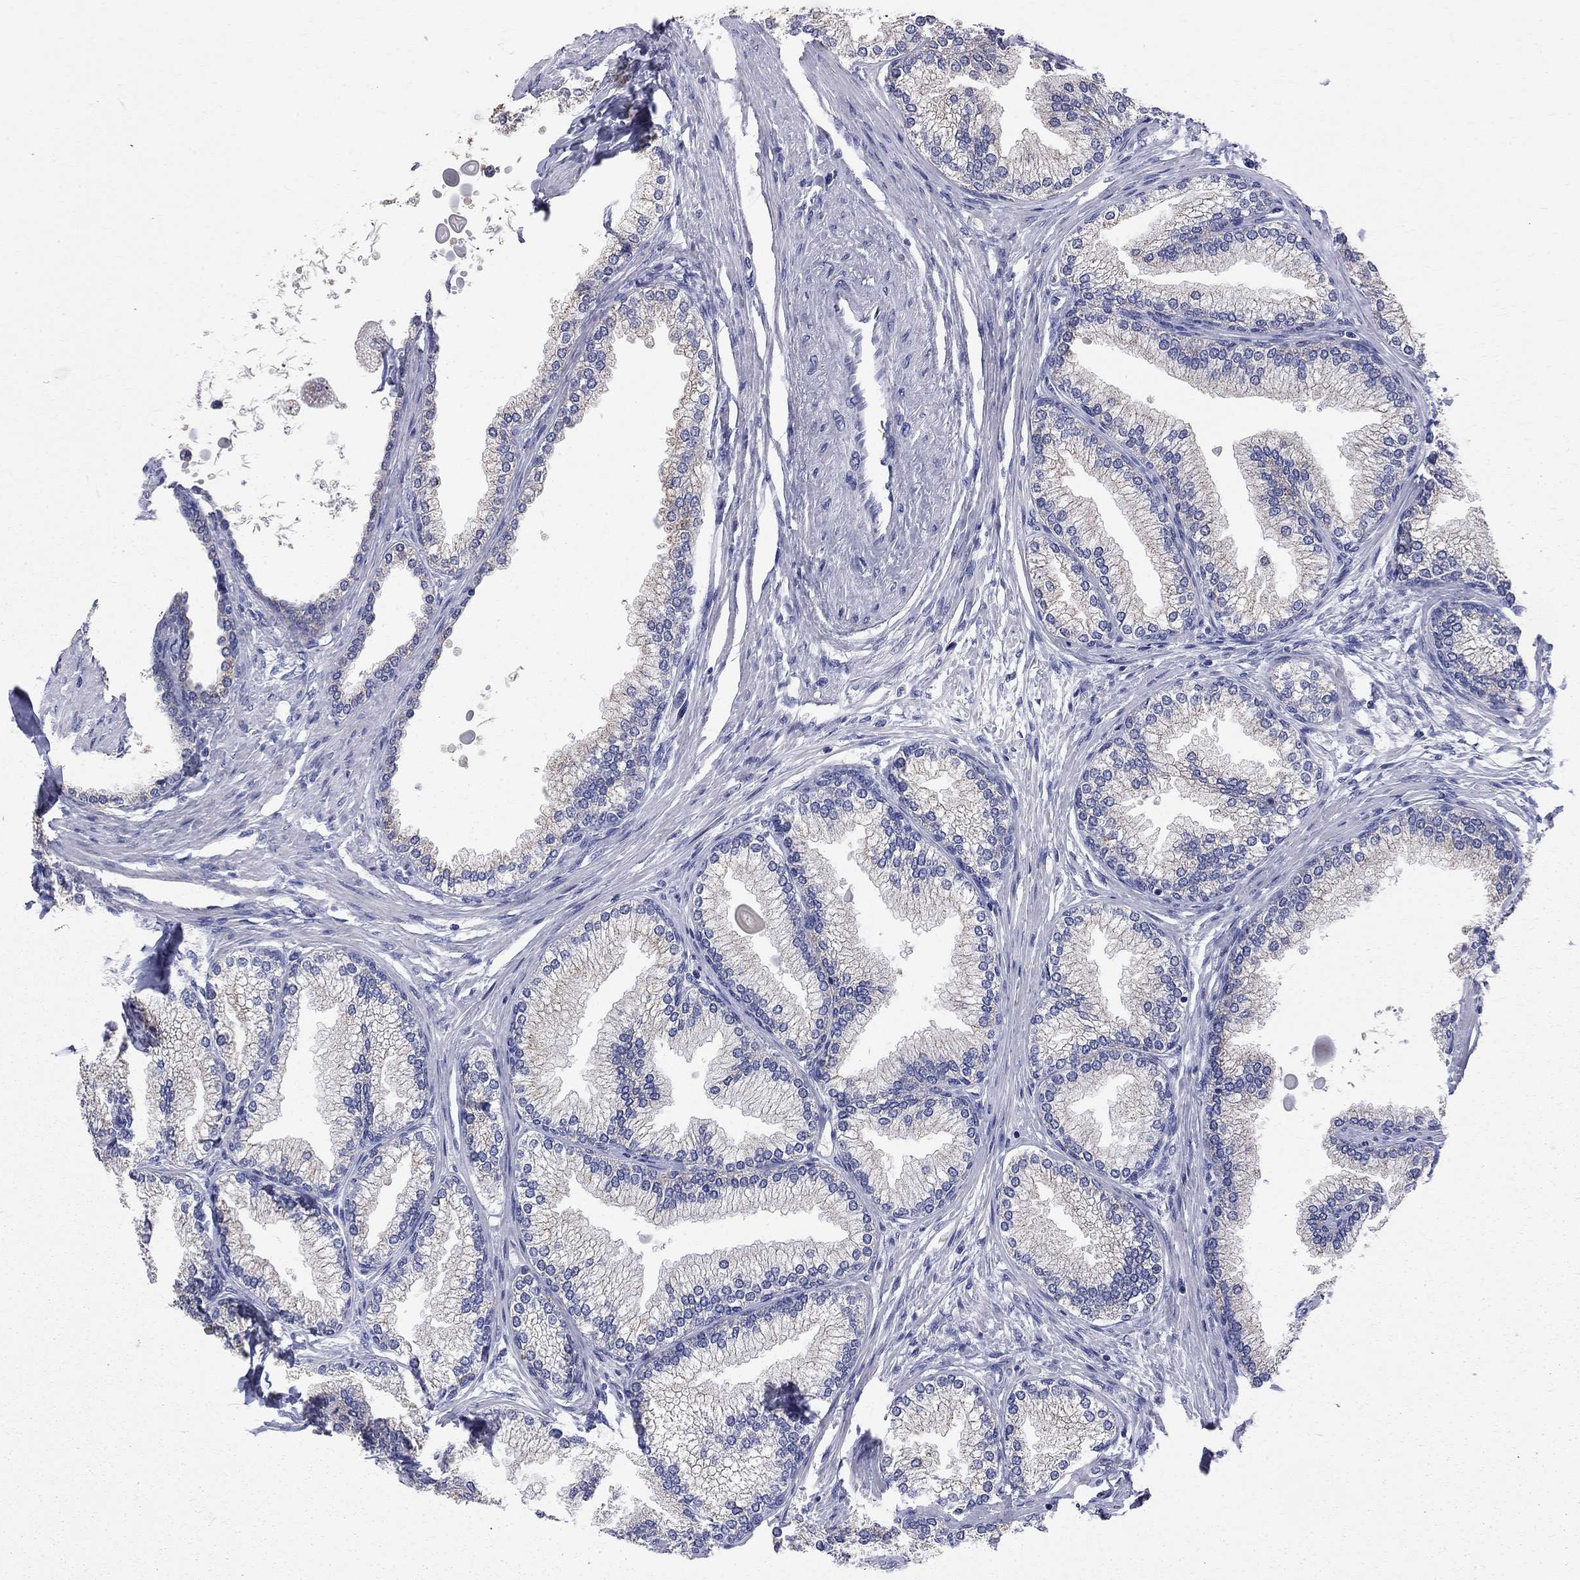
{"staining": {"intensity": "moderate", "quantity": "<25%", "location": "cytoplasmic/membranous"}, "tissue": "prostate", "cell_type": "Glandular cells", "image_type": "normal", "snomed": [{"axis": "morphology", "description": "Normal tissue, NOS"}, {"axis": "topography", "description": "Prostate"}], "caption": "Moderate cytoplasmic/membranous protein staining is appreciated in about <25% of glandular cells in prostate. The staining was performed using DAB, with brown indicating positive protein expression. Nuclei are stained blue with hematoxylin.", "gene": "ACSL1", "patient": {"sex": "male", "age": 72}}